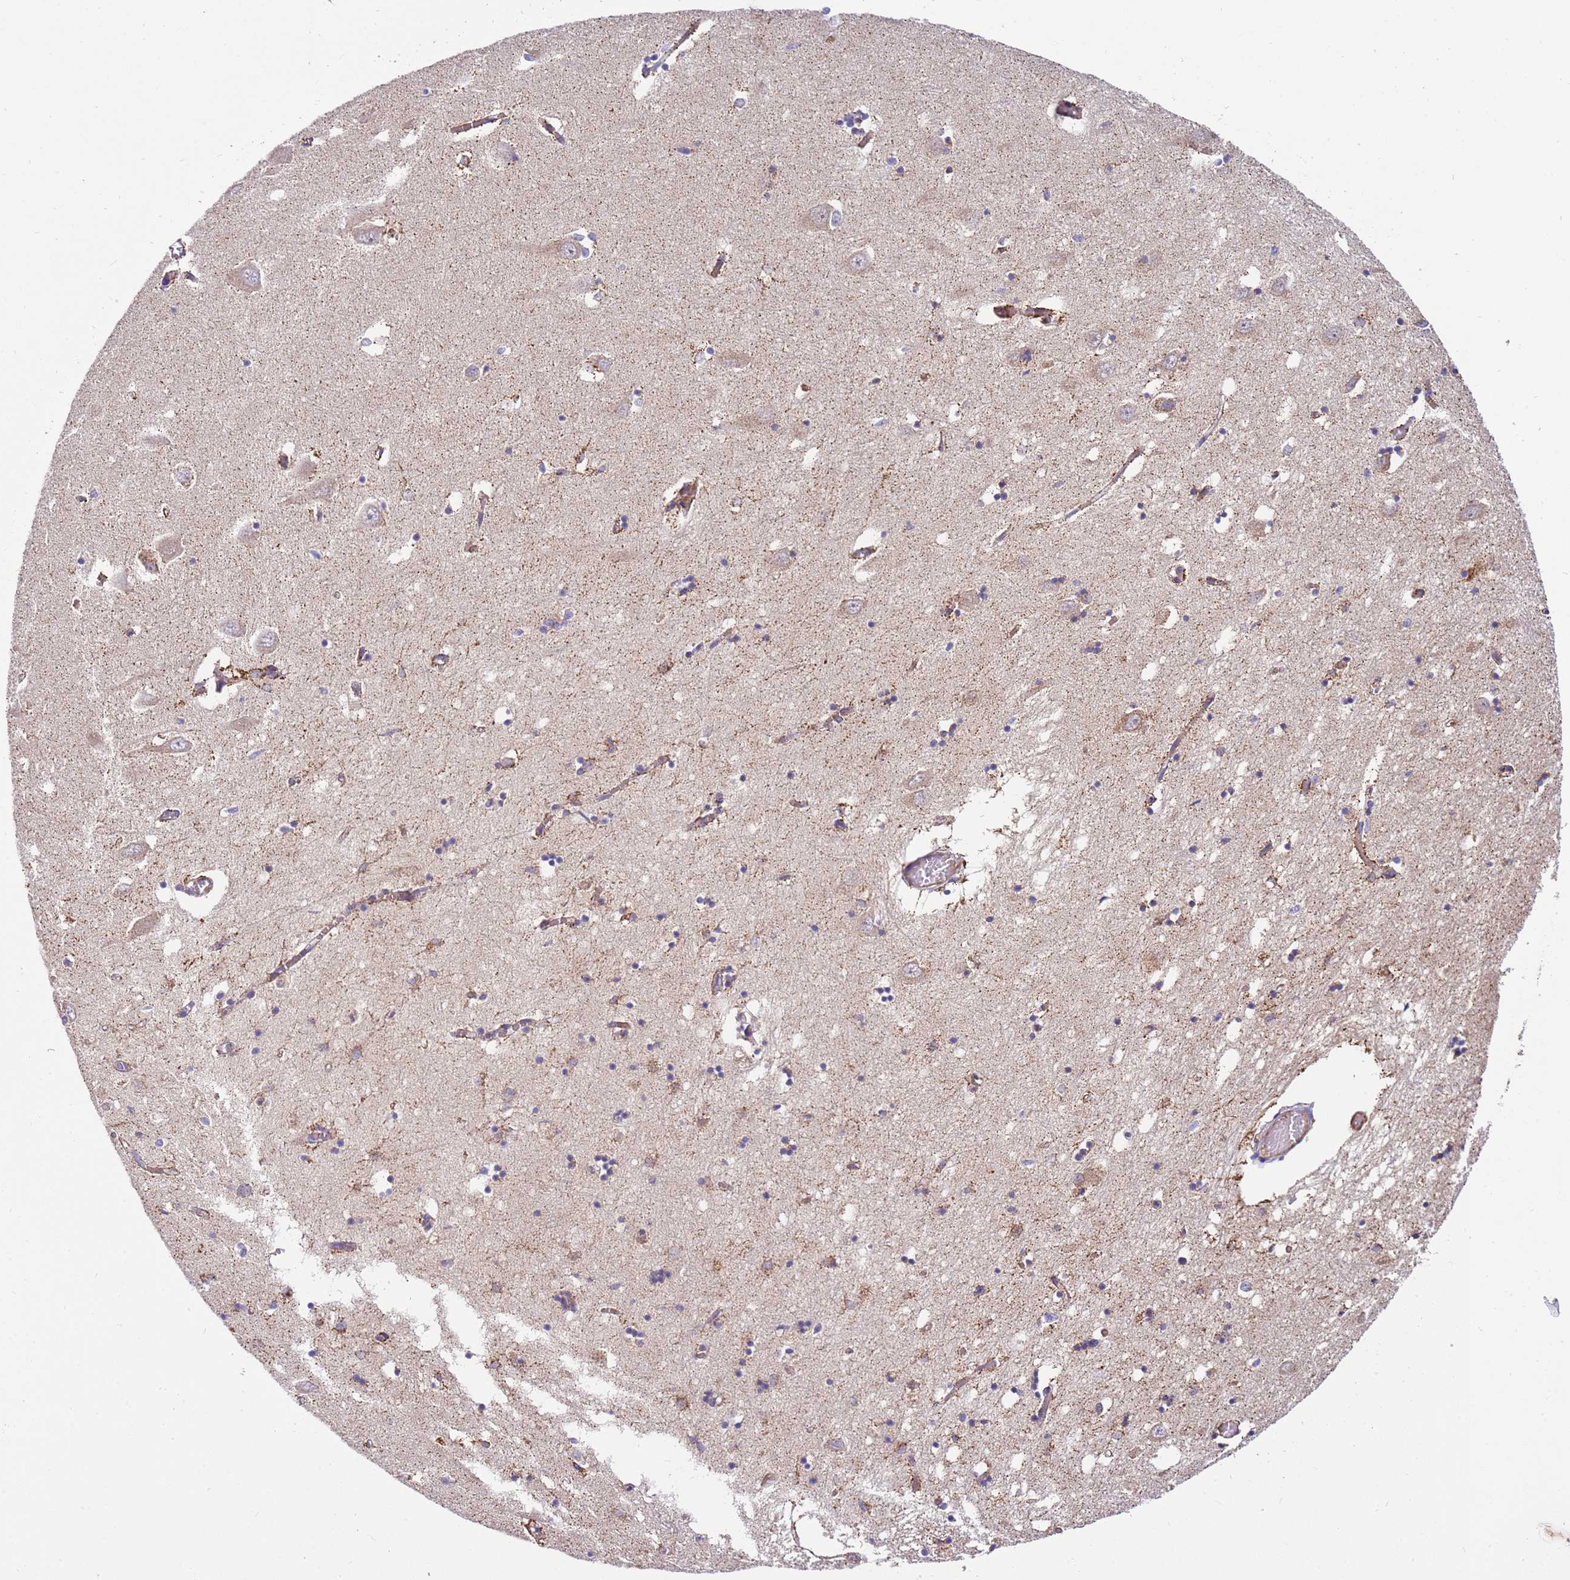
{"staining": {"intensity": "weak", "quantity": "<25%", "location": "cytoplasmic/membranous"}, "tissue": "hippocampus", "cell_type": "Glial cells", "image_type": "normal", "snomed": [{"axis": "morphology", "description": "Normal tissue, NOS"}, {"axis": "topography", "description": "Hippocampus"}], "caption": "Hippocampus was stained to show a protein in brown. There is no significant expression in glial cells. (Stains: DAB (3,3'-diaminobenzidine) immunohistochemistry with hematoxylin counter stain, Microscopy: brightfield microscopy at high magnification).", "gene": "MRPL20", "patient": {"sex": "male", "age": 70}}